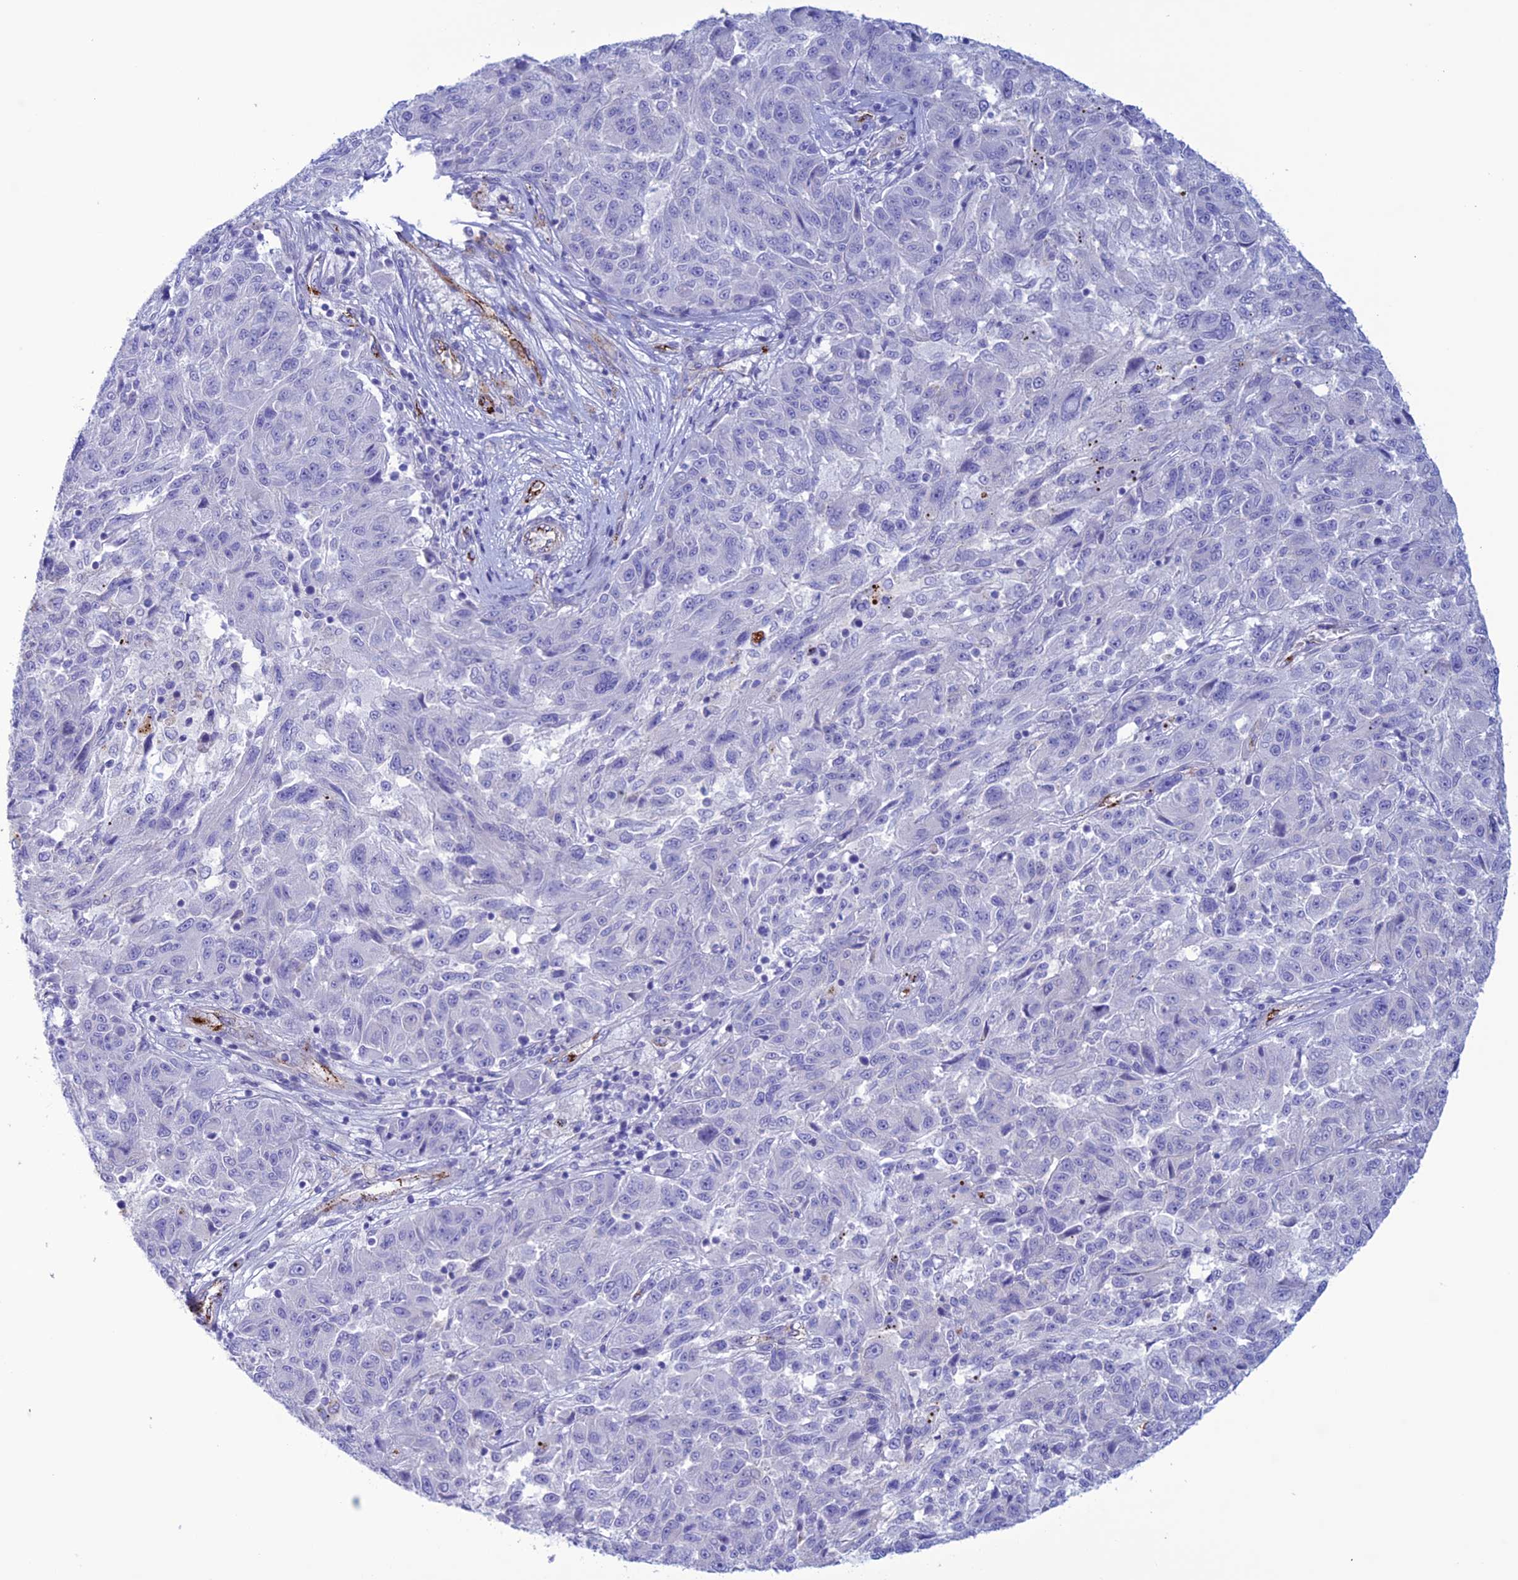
{"staining": {"intensity": "negative", "quantity": "none", "location": "none"}, "tissue": "melanoma", "cell_type": "Tumor cells", "image_type": "cancer", "snomed": [{"axis": "morphology", "description": "Malignant melanoma, NOS"}, {"axis": "topography", "description": "Skin"}], "caption": "DAB immunohistochemical staining of melanoma displays no significant staining in tumor cells.", "gene": "CDC42EP5", "patient": {"sex": "male", "age": 53}}